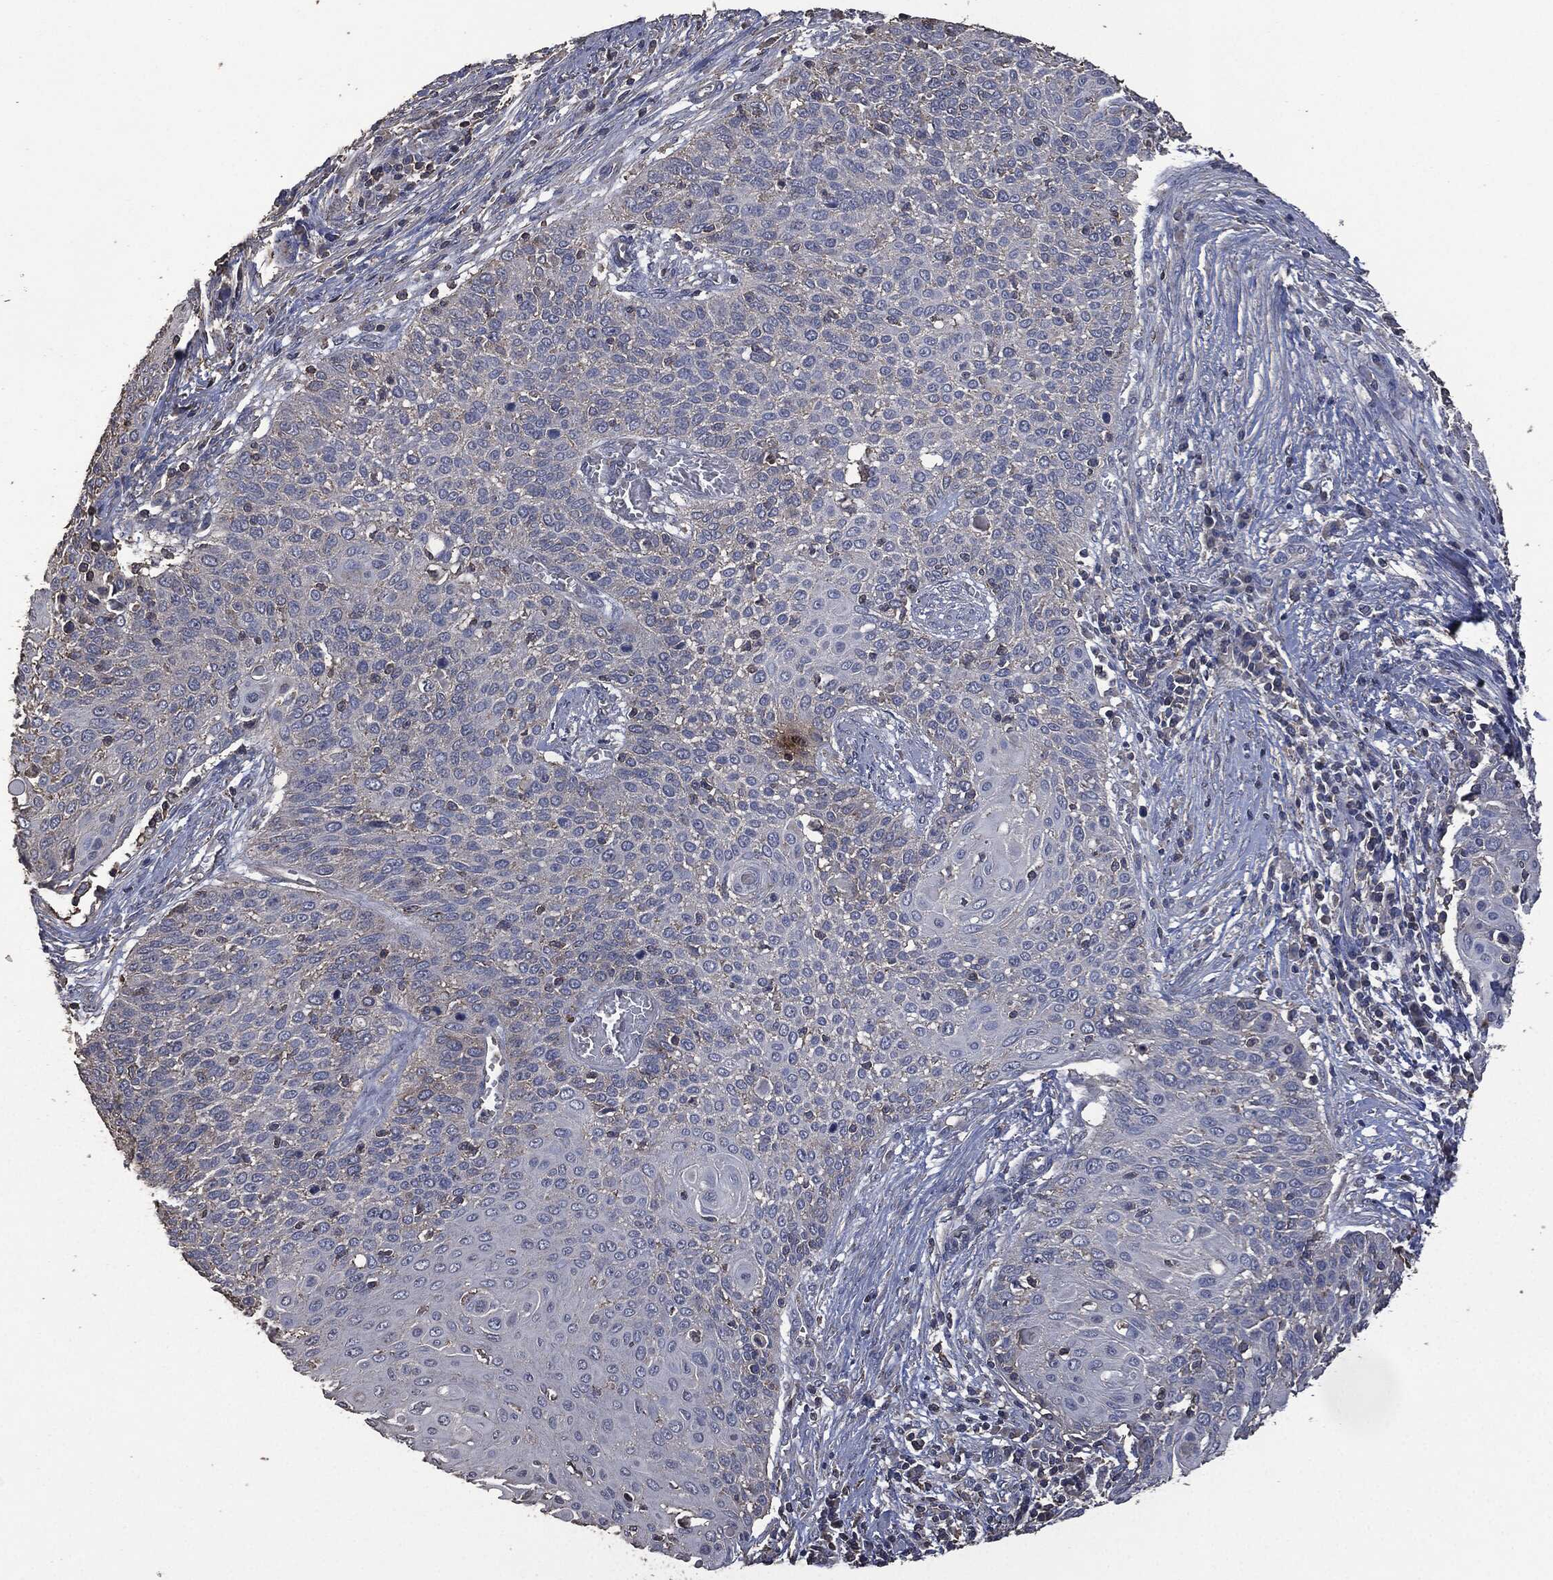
{"staining": {"intensity": "weak", "quantity": "<25%", "location": "cytoplasmic/membranous"}, "tissue": "cervical cancer", "cell_type": "Tumor cells", "image_type": "cancer", "snomed": [{"axis": "morphology", "description": "Squamous cell carcinoma, NOS"}, {"axis": "topography", "description": "Cervix"}], "caption": "Histopathology image shows no protein expression in tumor cells of cervical squamous cell carcinoma tissue.", "gene": "MSLN", "patient": {"sex": "female", "age": 39}}